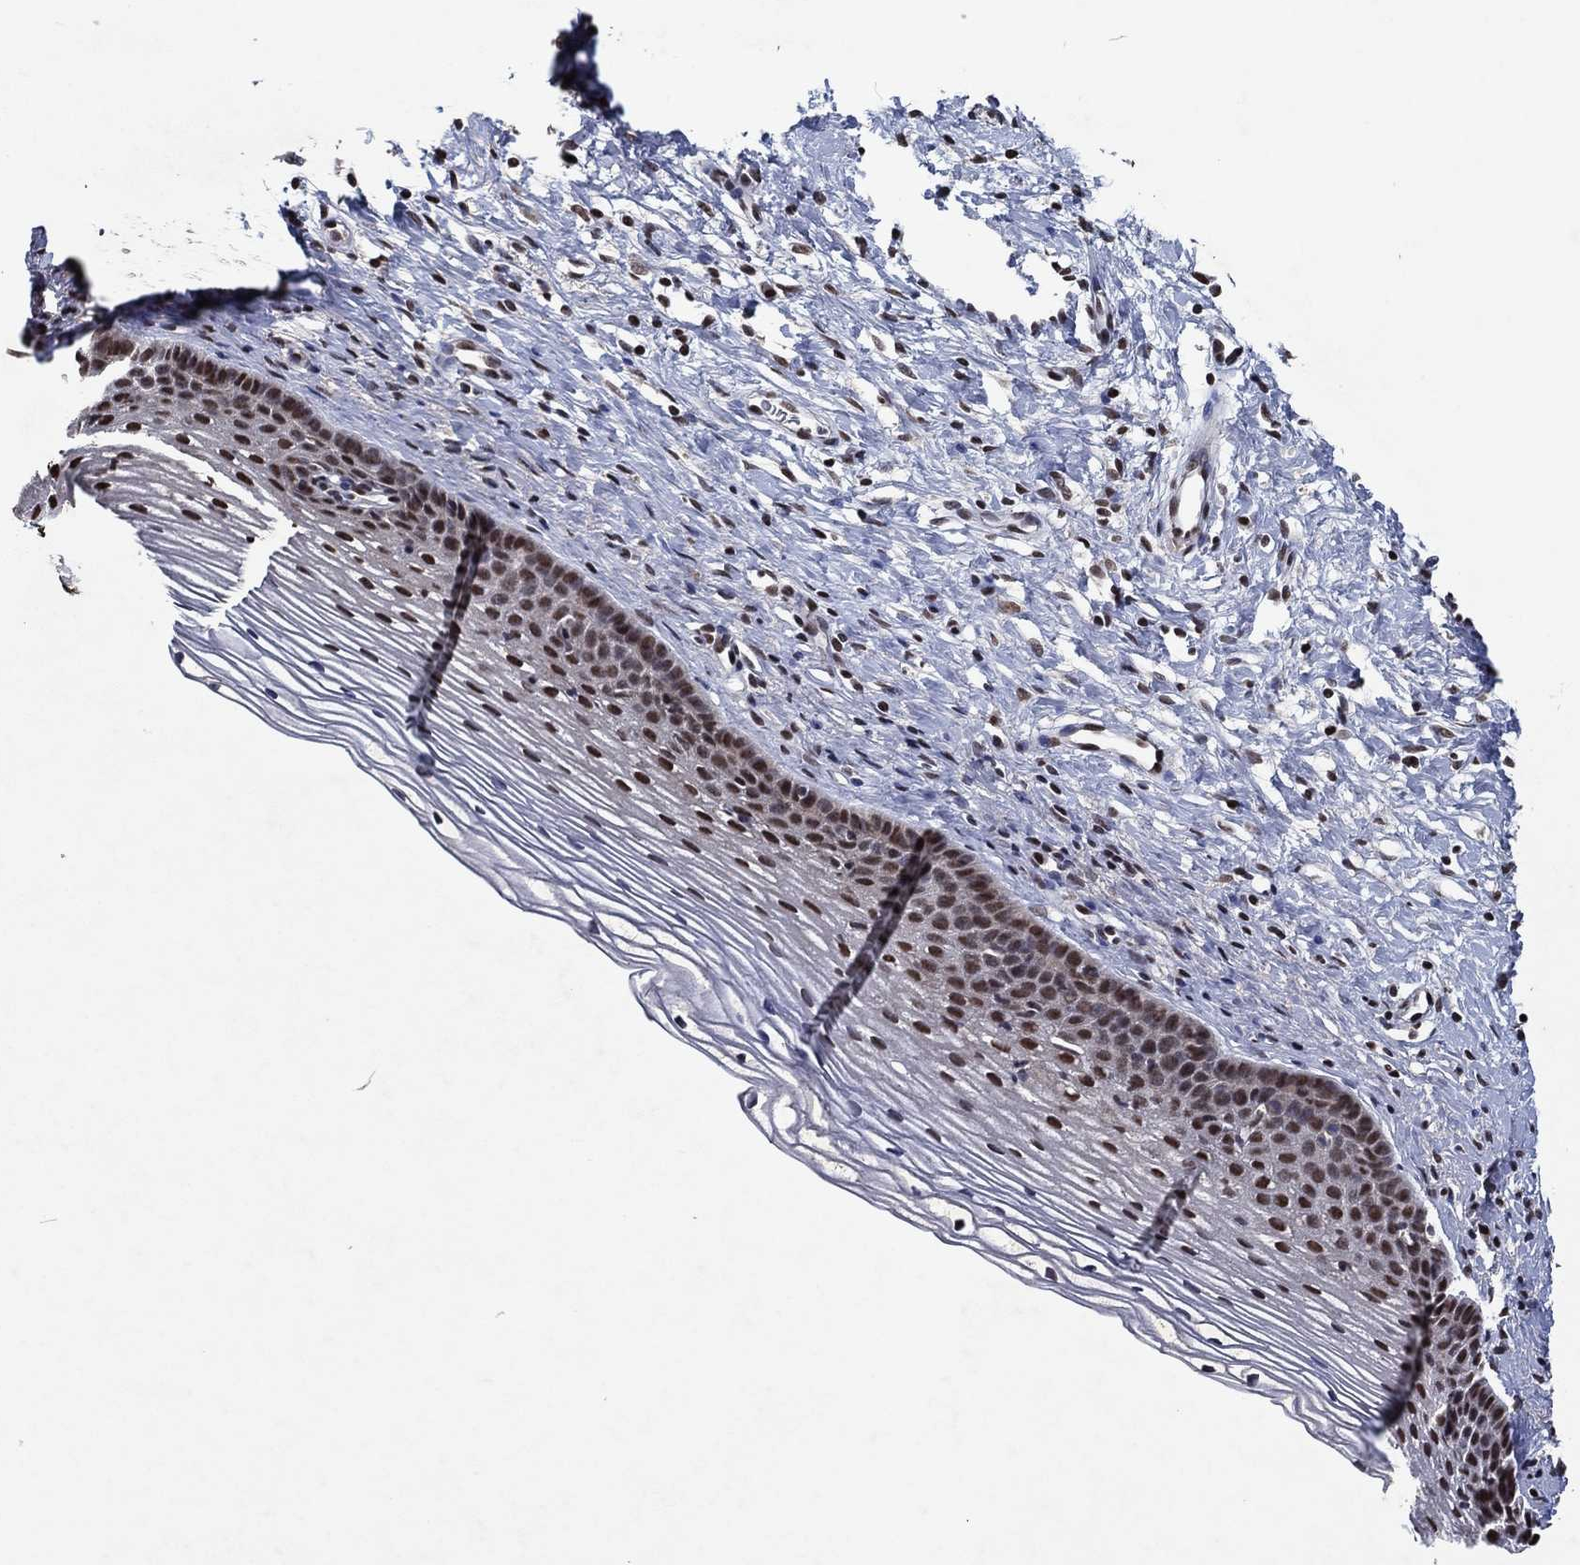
{"staining": {"intensity": "strong", "quantity": "25%-75%", "location": "nuclear"}, "tissue": "cervix", "cell_type": "Squamous epithelial cells", "image_type": "normal", "snomed": [{"axis": "morphology", "description": "Normal tissue, NOS"}, {"axis": "topography", "description": "Cervix"}], "caption": "Protein expression analysis of unremarkable cervix reveals strong nuclear expression in approximately 25%-75% of squamous epithelial cells.", "gene": "ZBTB42", "patient": {"sex": "female", "age": 39}}